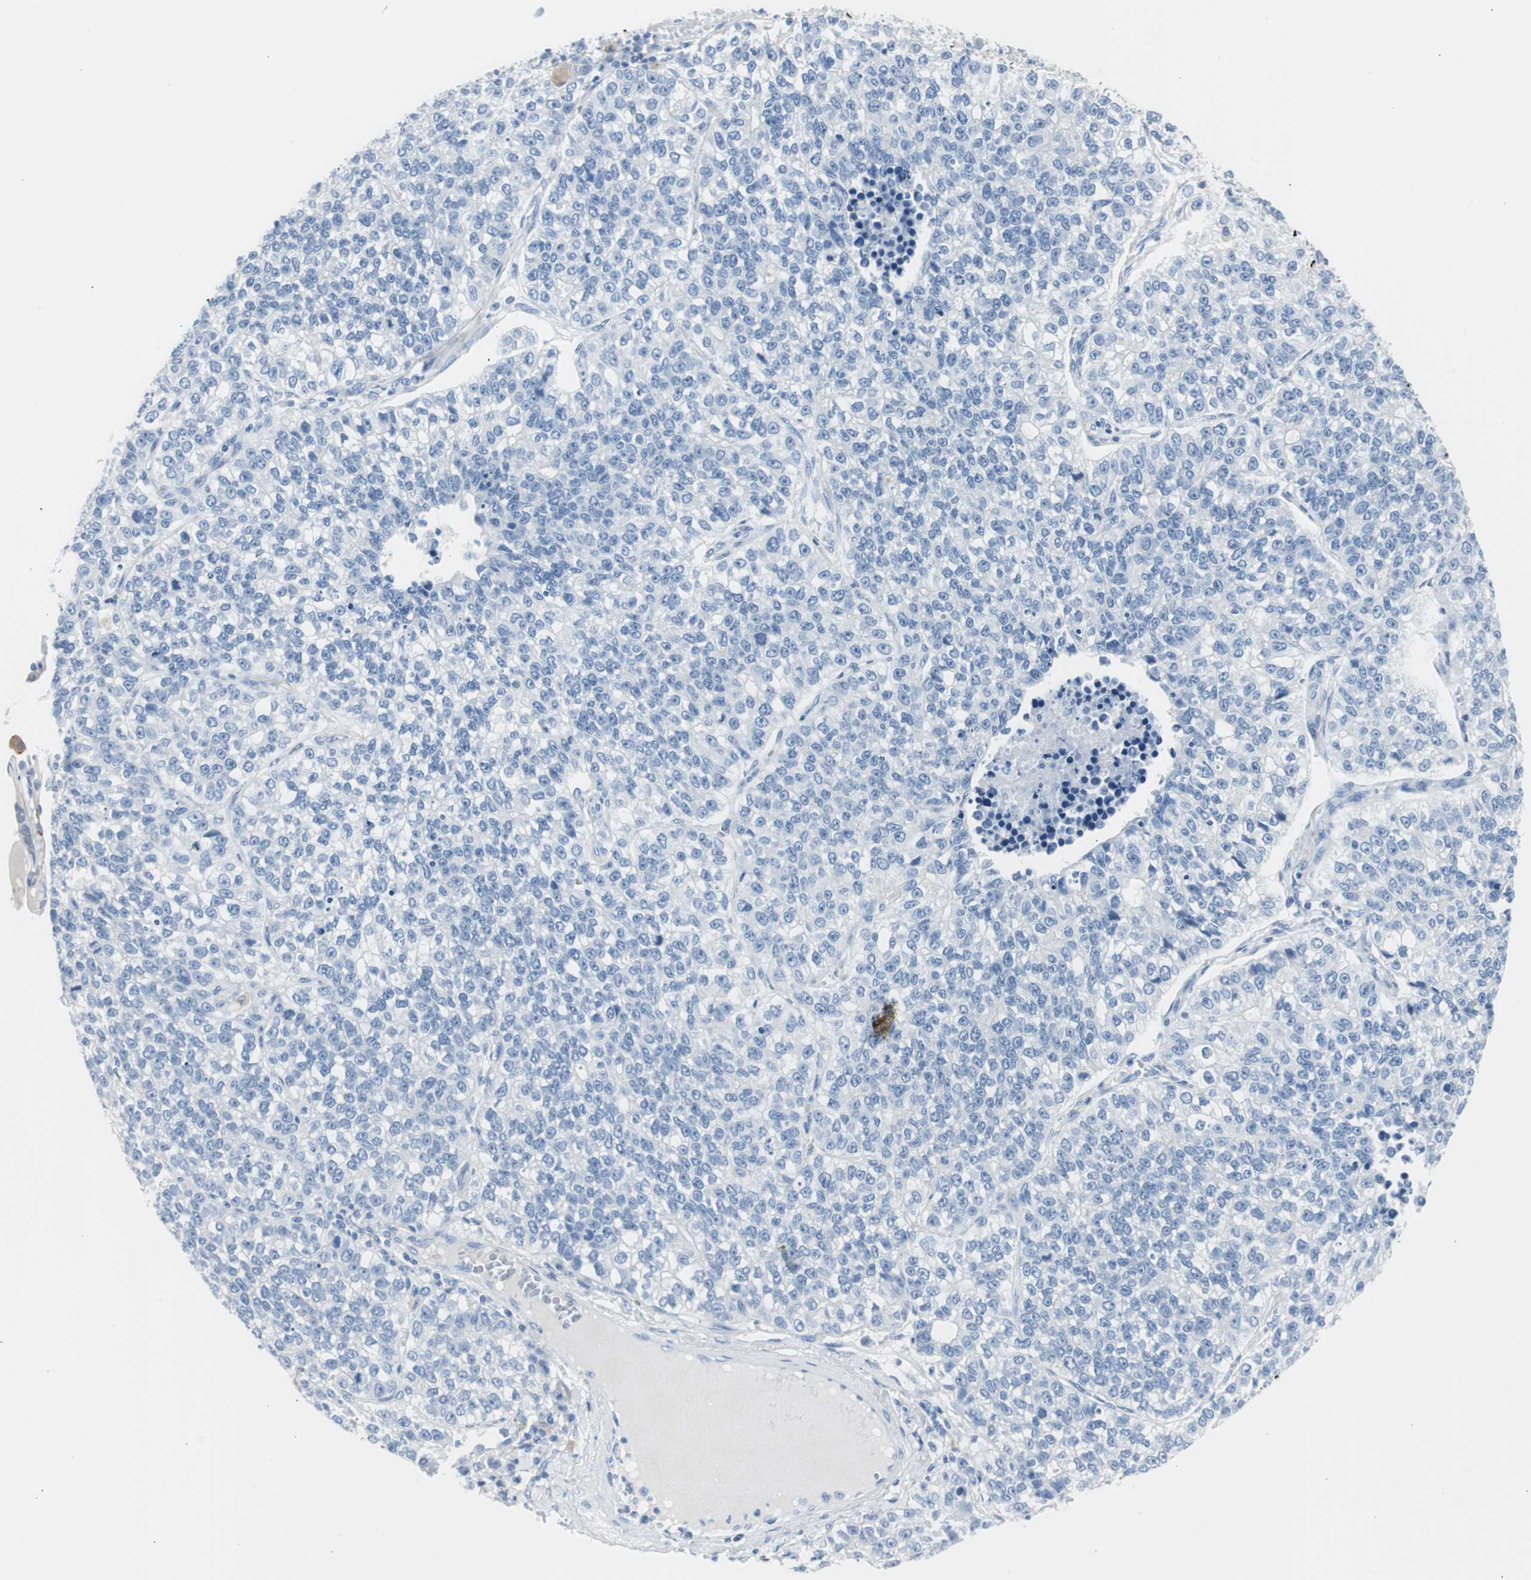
{"staining": {"intensity": "negative", "quantity": "none", "location": "none"}, "tissue": "lung cancer", "cell_type": "Tumor cells", "image_type": "cancer", "snomed": [{"axis": "morphology", "description": "Adenocarcinoma, NOS"}, {"axis": "topography", "description": "Lung"}], "caption": "DAB immunohistochemical staining of human lung adenocarcinoma exhibits no significant expression in tumor cells.", "gene": "S100A7", "patient": {"sex": "male", "age": 49}}